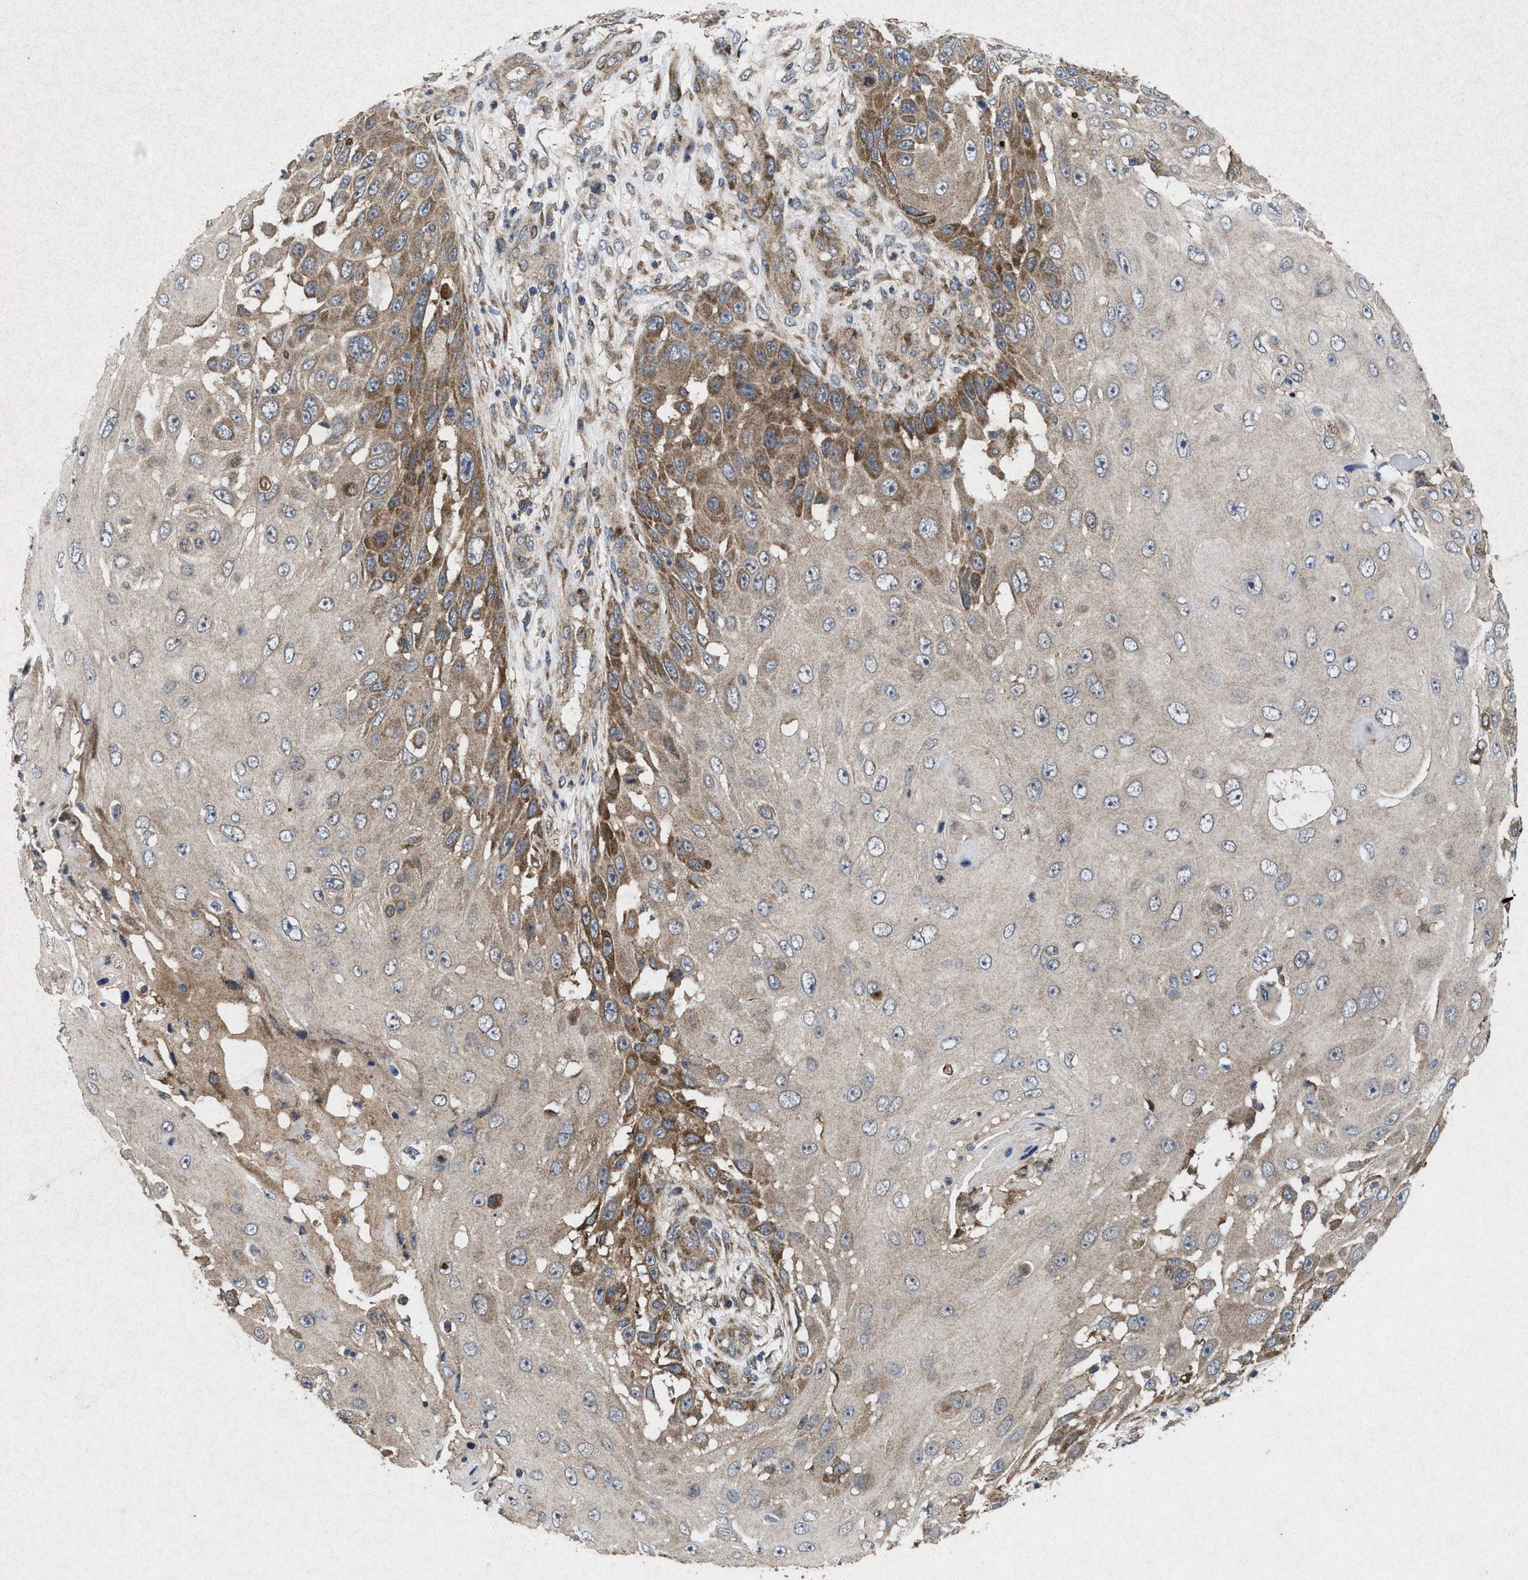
{"staining": {"intensity": "moderate", "quantity": "25%-75%", "location": "cytoplasmic/membranous"}, "tissue": "skin cancer", "cell_type": "Tumor cells", "image_type": "cancer", "snomed": [{"axis": "morphology", "description": "Squamous cell carcinoma, NOS"}, {"axis": "topography", "description": "Skin"}], "caption": "A histopathology image of skin cancer stained for a protein exhibits moderate cytoplasmic/membranous brown staining in tumor cells. The staining was performed using DAB (3,3'-diaminobenzidine) to visualize the protein expression in brown, while the nuclei were stained in blue with hematoxylin (Magnification: 20x).", "gene": "MSI2", "patient": {"sex": "female", "age": 44}}